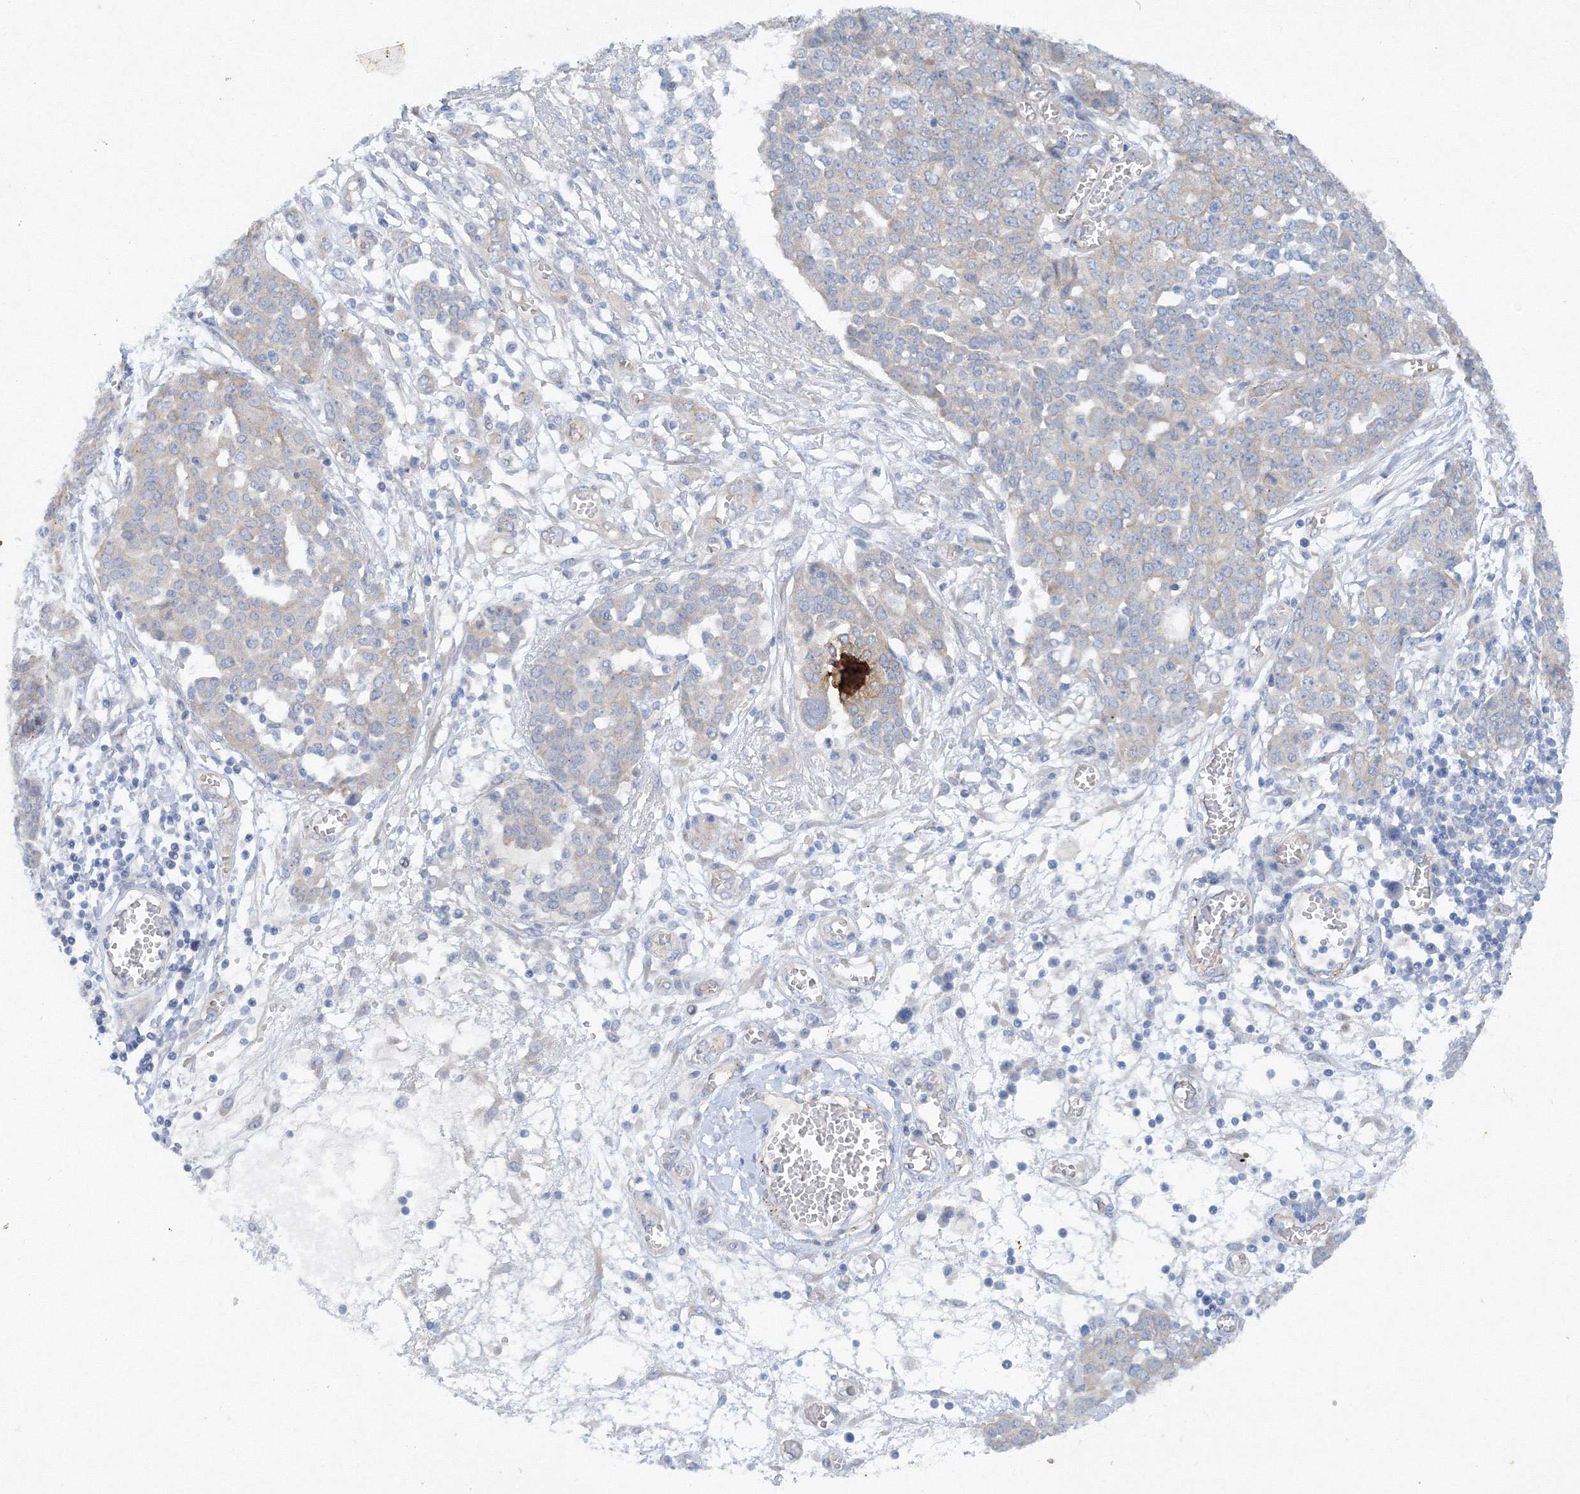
{"staining": {"intensity": "negative", "quantity": "none", "location": "none"}, "tissue": "ovarian cancer", "cell_type": "Tumor cells", "image_type": "cancer", "snomed": [{"axis": "morphology", "description": "Cystadenocarcinoma, serous, NOS"}, {"axis": "topography", "description": "Soft tissue"}, {"axis": "topography", "description": "Ovary"}], "caption": "Serous cystadenocarcinoma (ovarian) stained for a protein using IHC reveals no expression tumor cells.", "gene": "TANC1", "patient": {"sex": "female", "age": 57}}